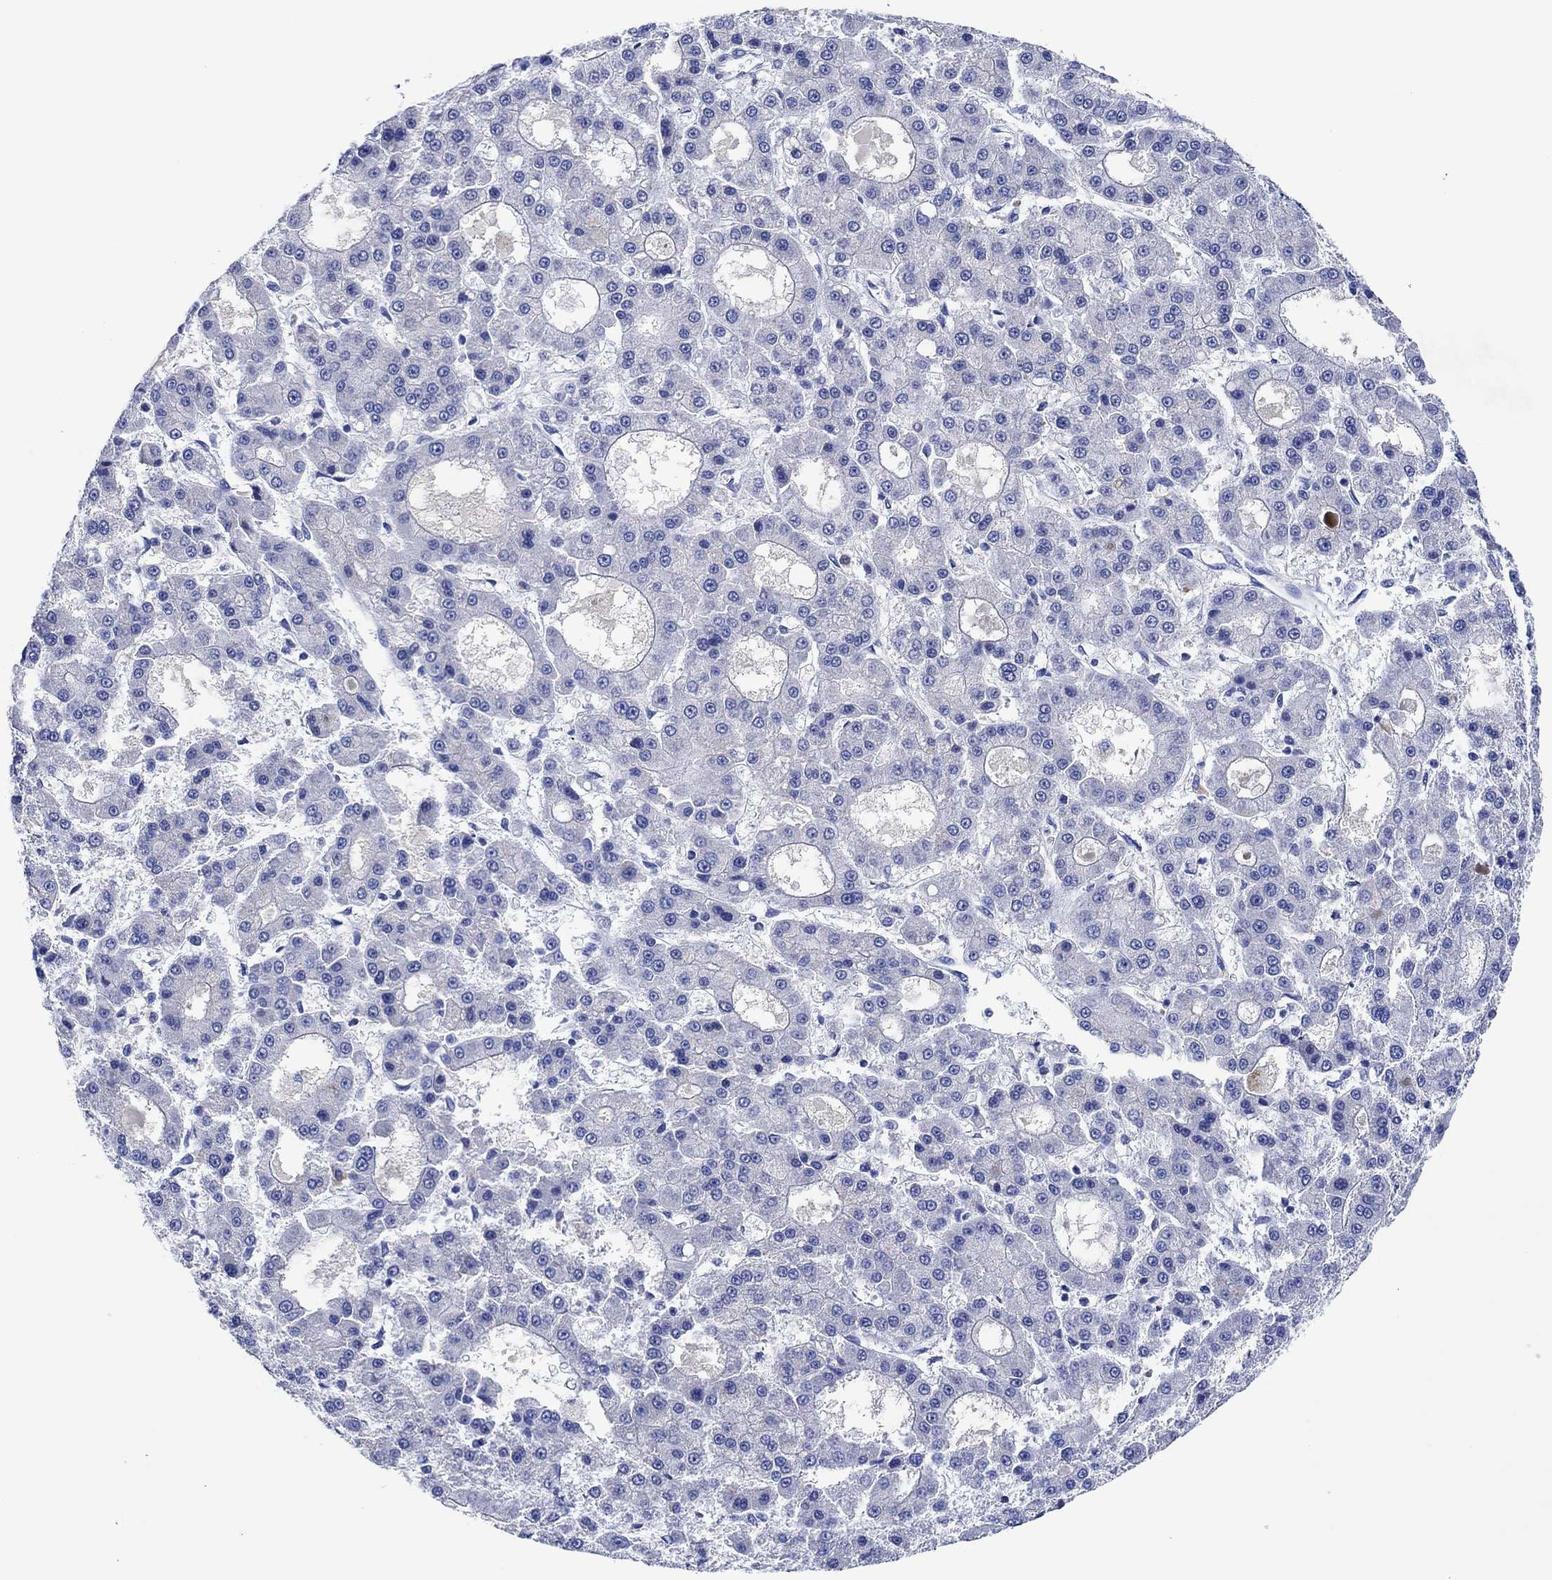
{"staining": {"intensity": "negative", "quantity": "none", "location": "none"}, "tissue": "liver cancer", "cell_type": "Tumor cells", "image_type": "cancer", "snomed": [{"axis": "morphology", "description": "Carcinoma, Hepatocellular, NOS"}, {"axis": "topography", "description": "Liver"}], "caption": "IHC photomicrograph of neoplastic tissue: liver cancer stained with DAB (3,3'-diaminobenzidine) displays no significant protein staining in tumor cells. Brightfield microscopy of immunohistochemistry (IHC) stained with DAB (brown) and hematoxylin (blue), captured at high magnification.", "gene": "CPNE6", "patient": {"sex": "male", "age": 70}}